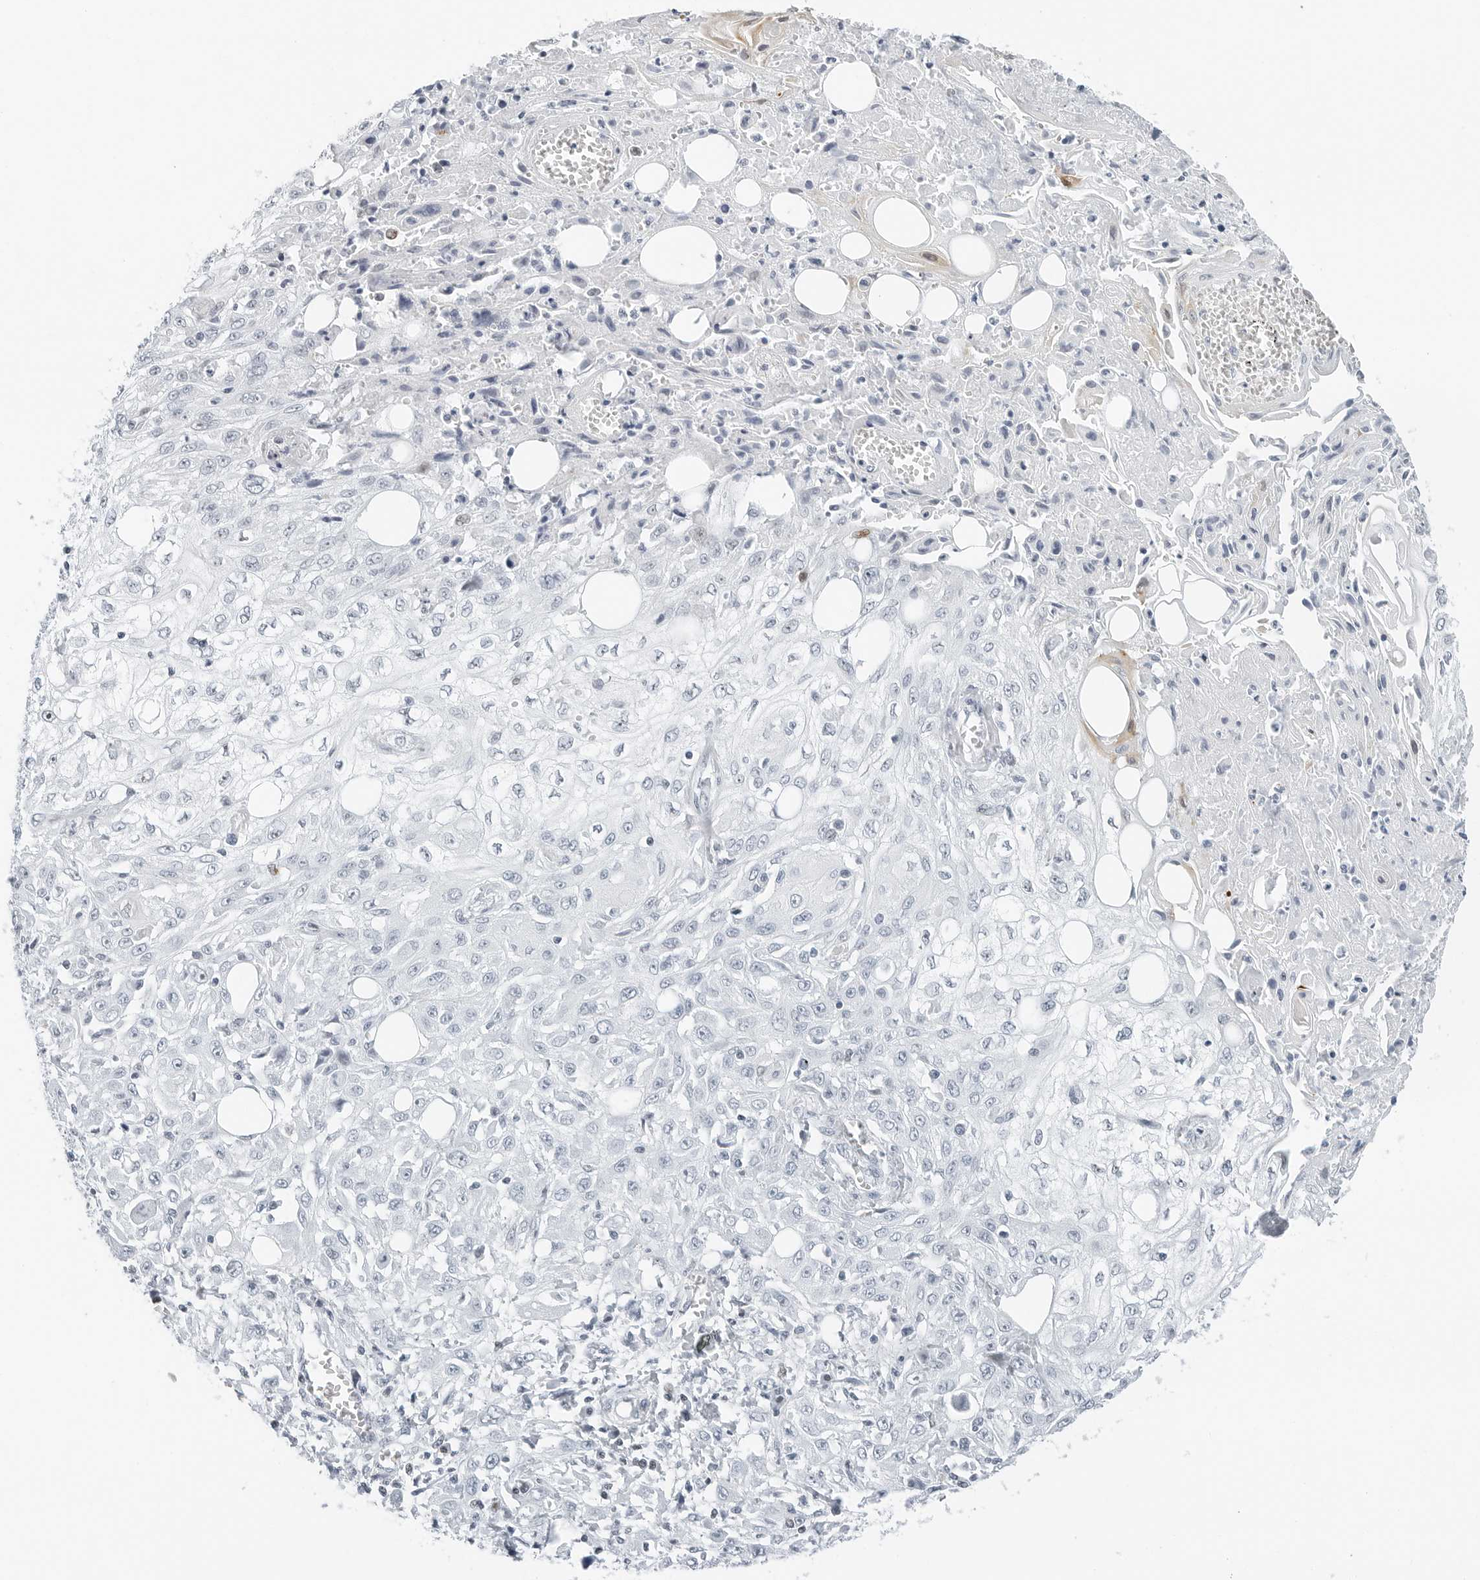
{"staining": {"intensity": "negative", "quantity": "none", "location": "none"}, "tissue": "skin cancer", "cell_type": "Tumor cells", "image_type": "cancer", "snomed": [{"axis": "morphology", "description": "Squamous cell carcinoma, NOS"}, {"axis": "morphology", "description": "Squamous cell carcinoma, metastatic, NOS"}, {"axis": "topography", "description": "Skin"}, {"axis": "topography", "description": "Lymph node"}], "caption": "Histopathology image shows no significant protein expression in tumor cells of metastatic squamous cell carcinoma (skin).", "gene": "NTMT2", "patient": {"sex": "male", "age": 75}}